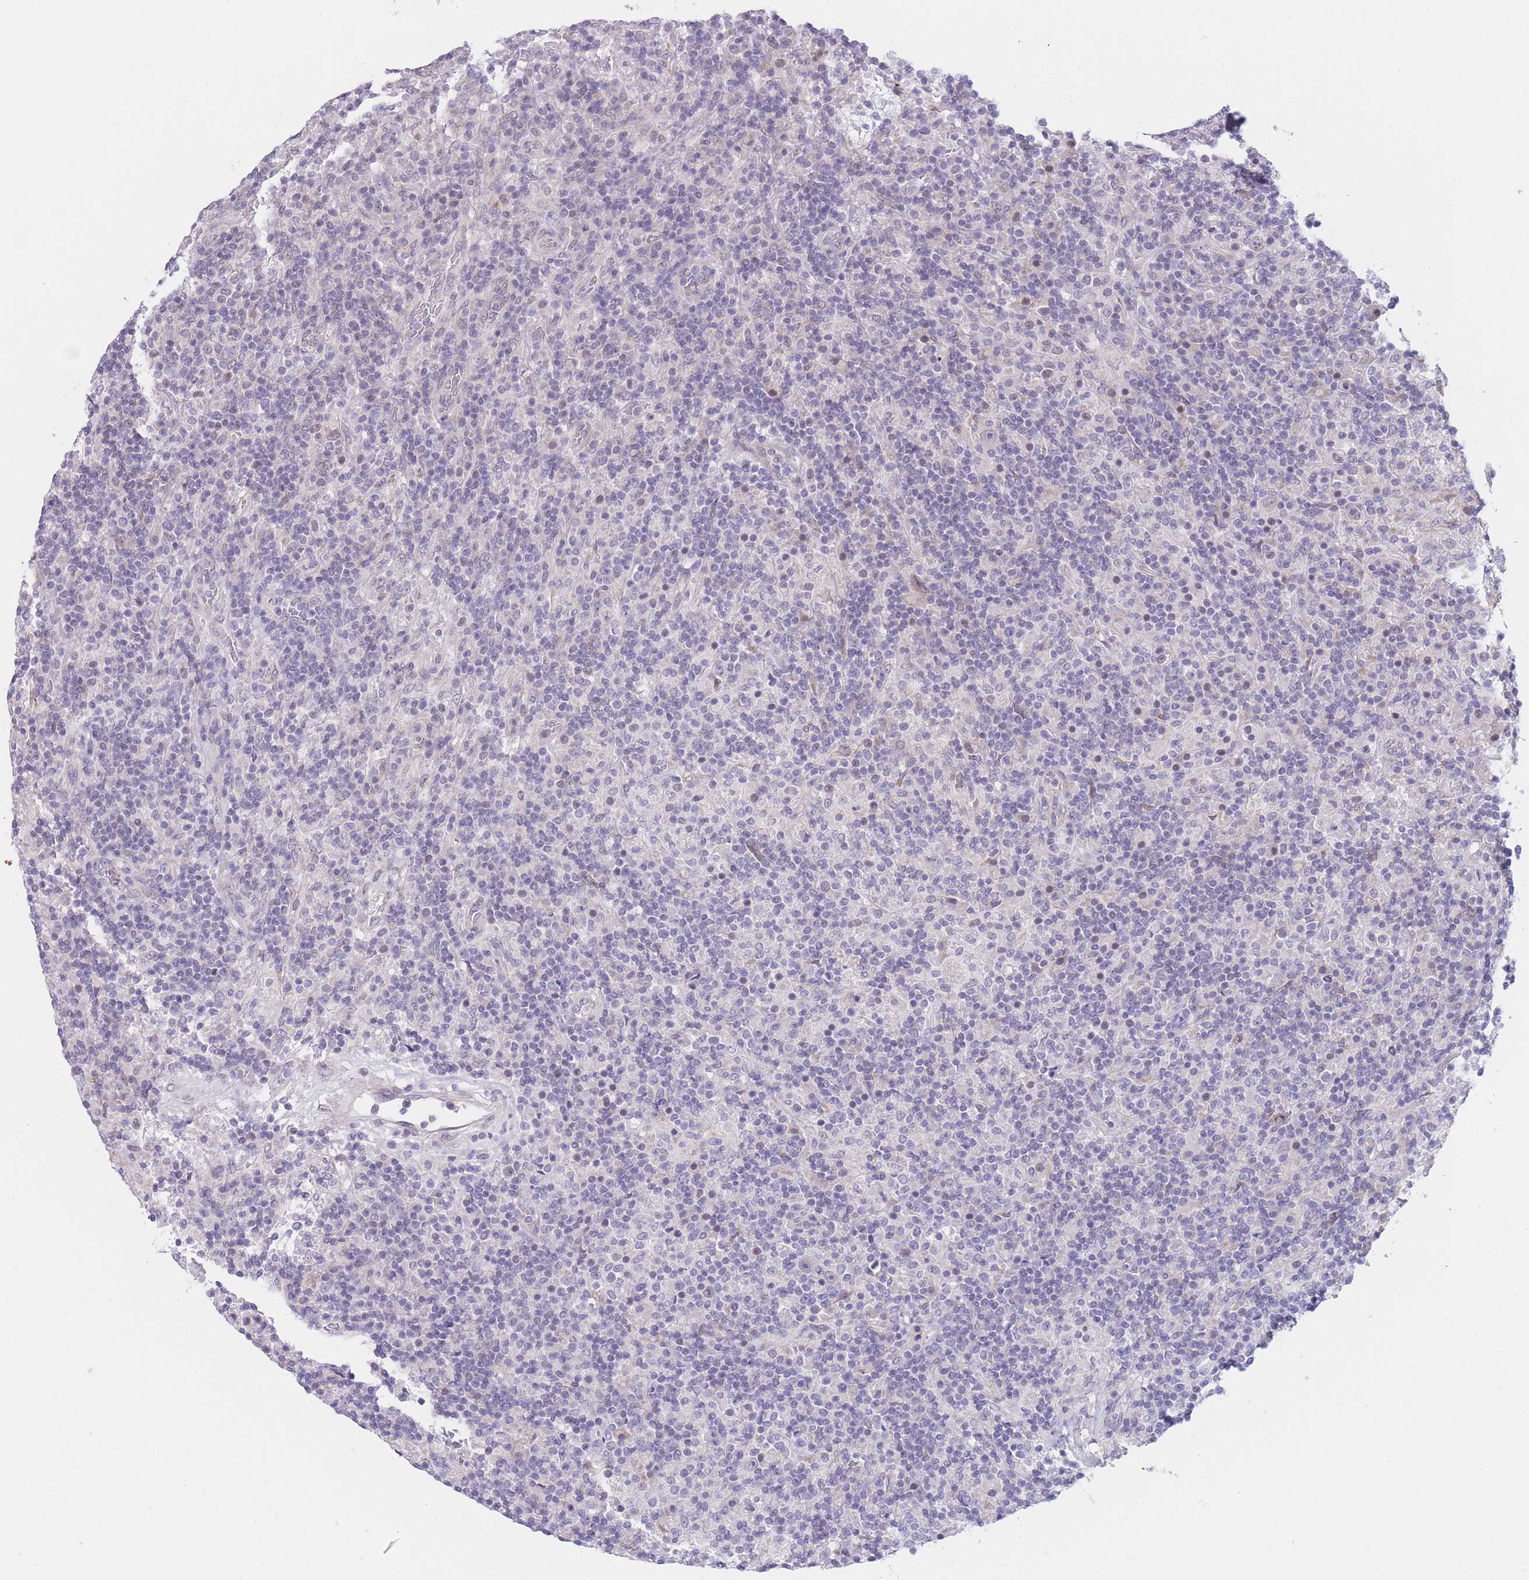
{"staining": {"intensity": "negative", "quantity": "none", "location": "none"}, "tissue": "lymphoma", "cell_type": "Tumor cells", "image_type": "cancer", "snomed": [{"axis": "morphology", "description": "Hodgkin's disease, NOS"}, {"axis": "topography", "description": "Lymph node"}], "caption": "Histopathology image shows no significant protein expression in tumor cells of lymphoma. (Immunohistochemistry, brightfield microscopy, high magnification).", "gene": "COL27A1", "patient": {"sex": "male", "age": 70}}